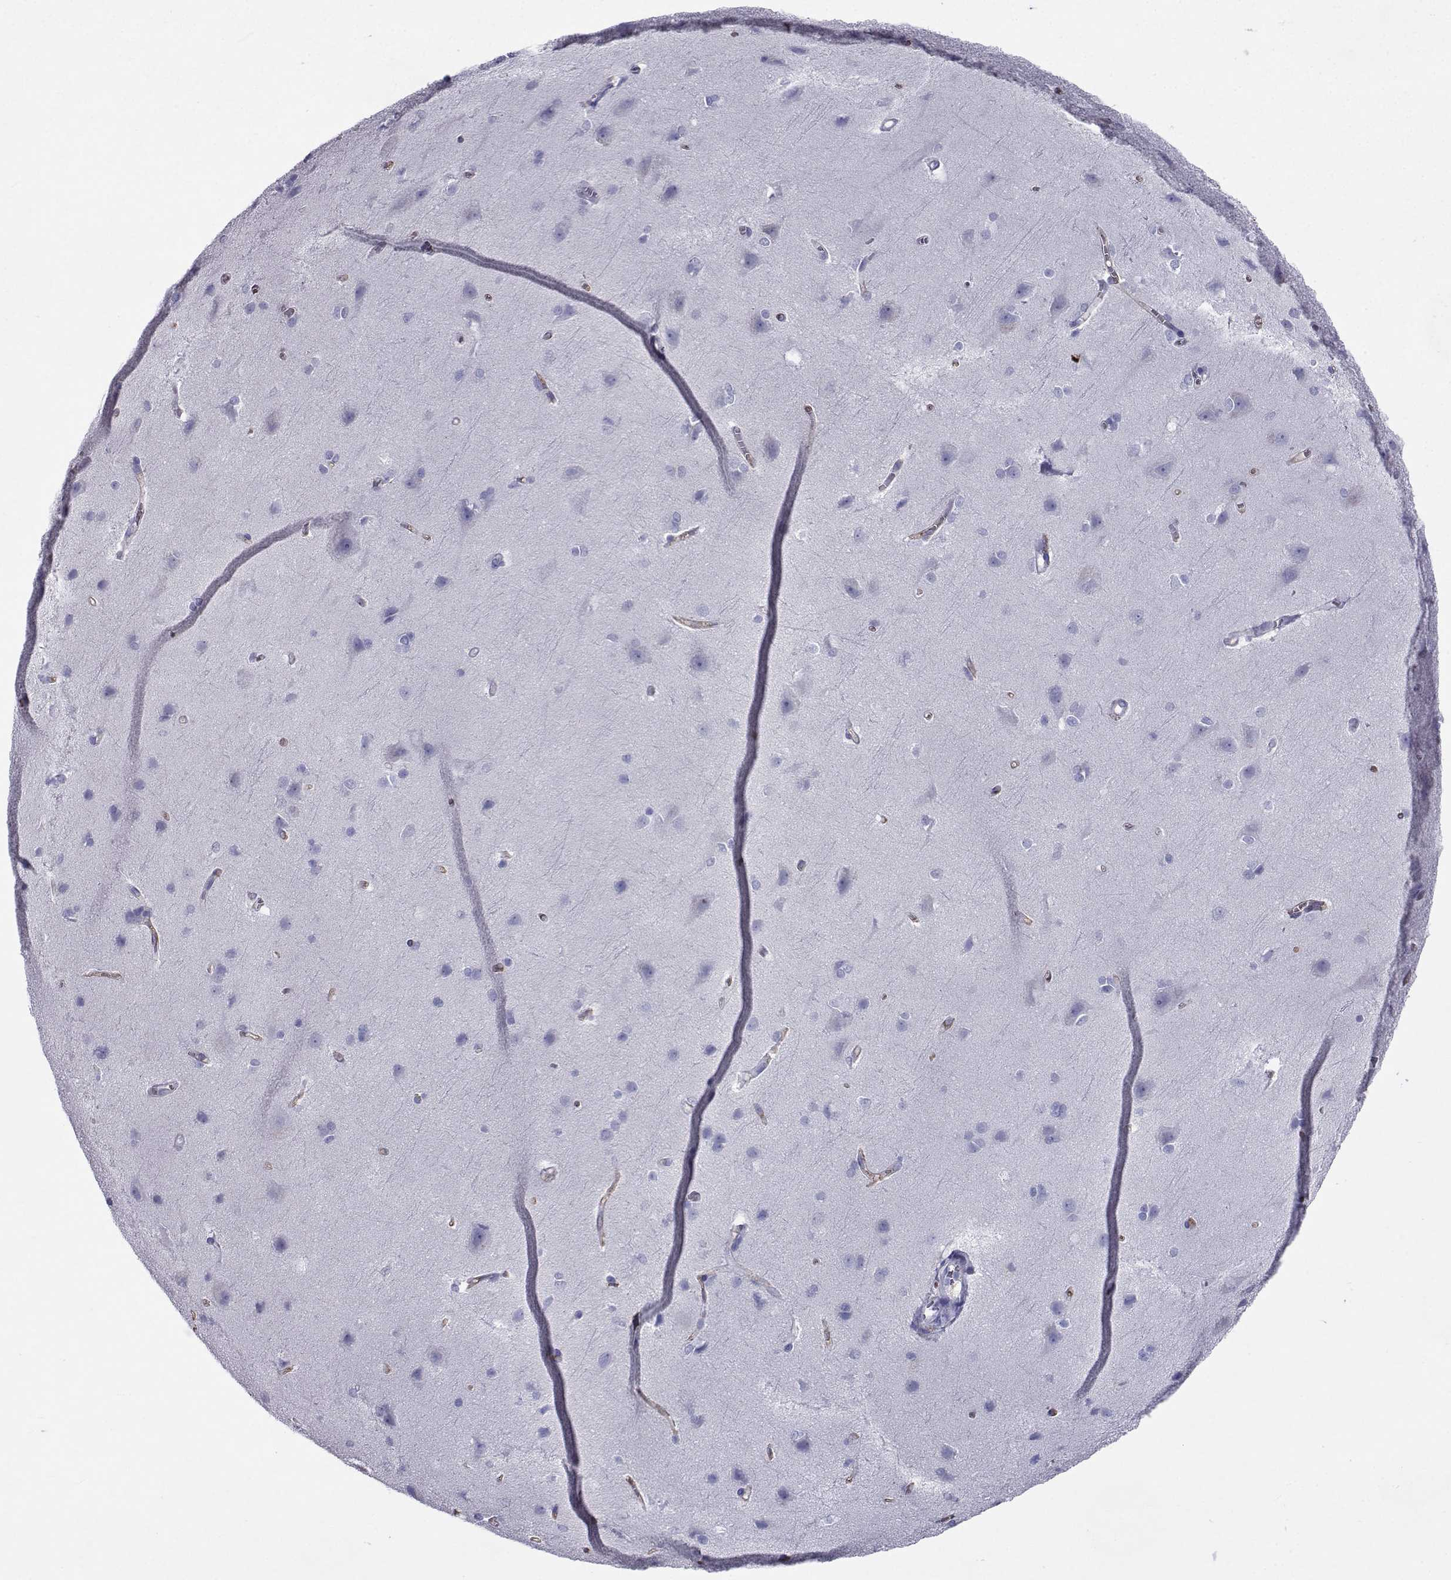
{"staining": {"intensity": "moderate", "quantity": "<25%", "location": "cytoplasmic/membranous"}, "tissue": "cerebral cortex", "cell_type": "Endothelial cells", "image_type": "normal", "snomed": [{"axis": "morphology", "description": "Normal tissue, NOS"}, {"axis": "topography", "description": "Cerebral cortex"}], "caption": "Immunohistochemistry staining of unremarkable cerebral cortex, which exhibits low levels of moderate cytoplasmic/membranous staining in about <25% of endothelial cells indicating moderate cytoplasmic/membranous protein staining. The staining was performed using DAB (3,3'-diaminobenzidine) (brown) for protein detection and nuclei were counterstained in hematoxylin (blue).", "gene": "CLUL1", "patient": {"sex": "male", "age": 37}}